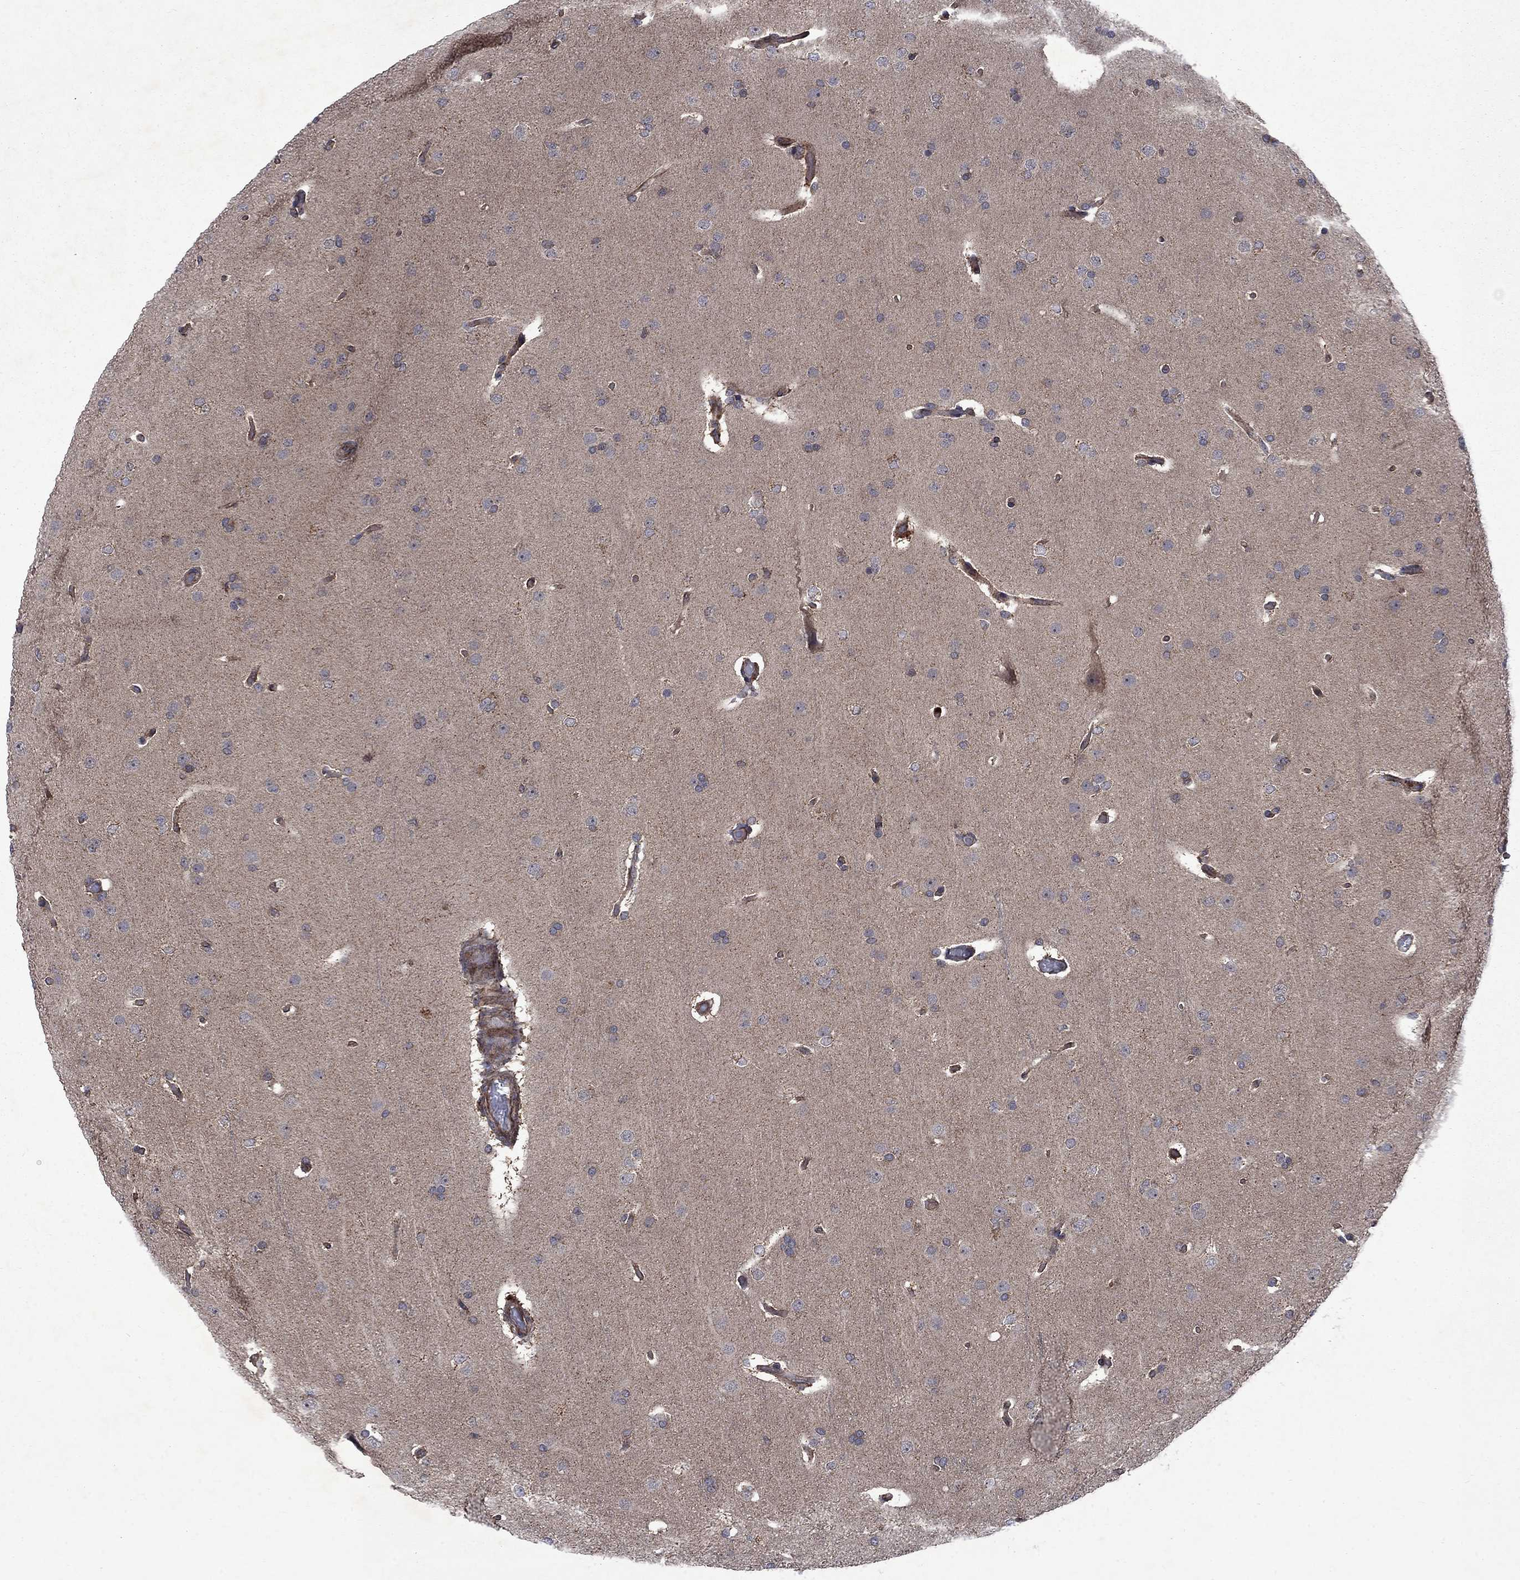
{"staining": {"intensity": "negative", "quantity": "none", "location": "none"}, "tissue": "glioma", "cell_type": "Tumor cells", "image_type": "cancer", "snomed": [{"axis": "morphology", "description": "Glioma, malignant, Low grade"}, {"axis": "topography", "description": "Brain"}], "caption": "Tumor cells show no significant positivity in glioma.", "gene": "TMEM33", "patient": {"sex": "male", "age": 41}}